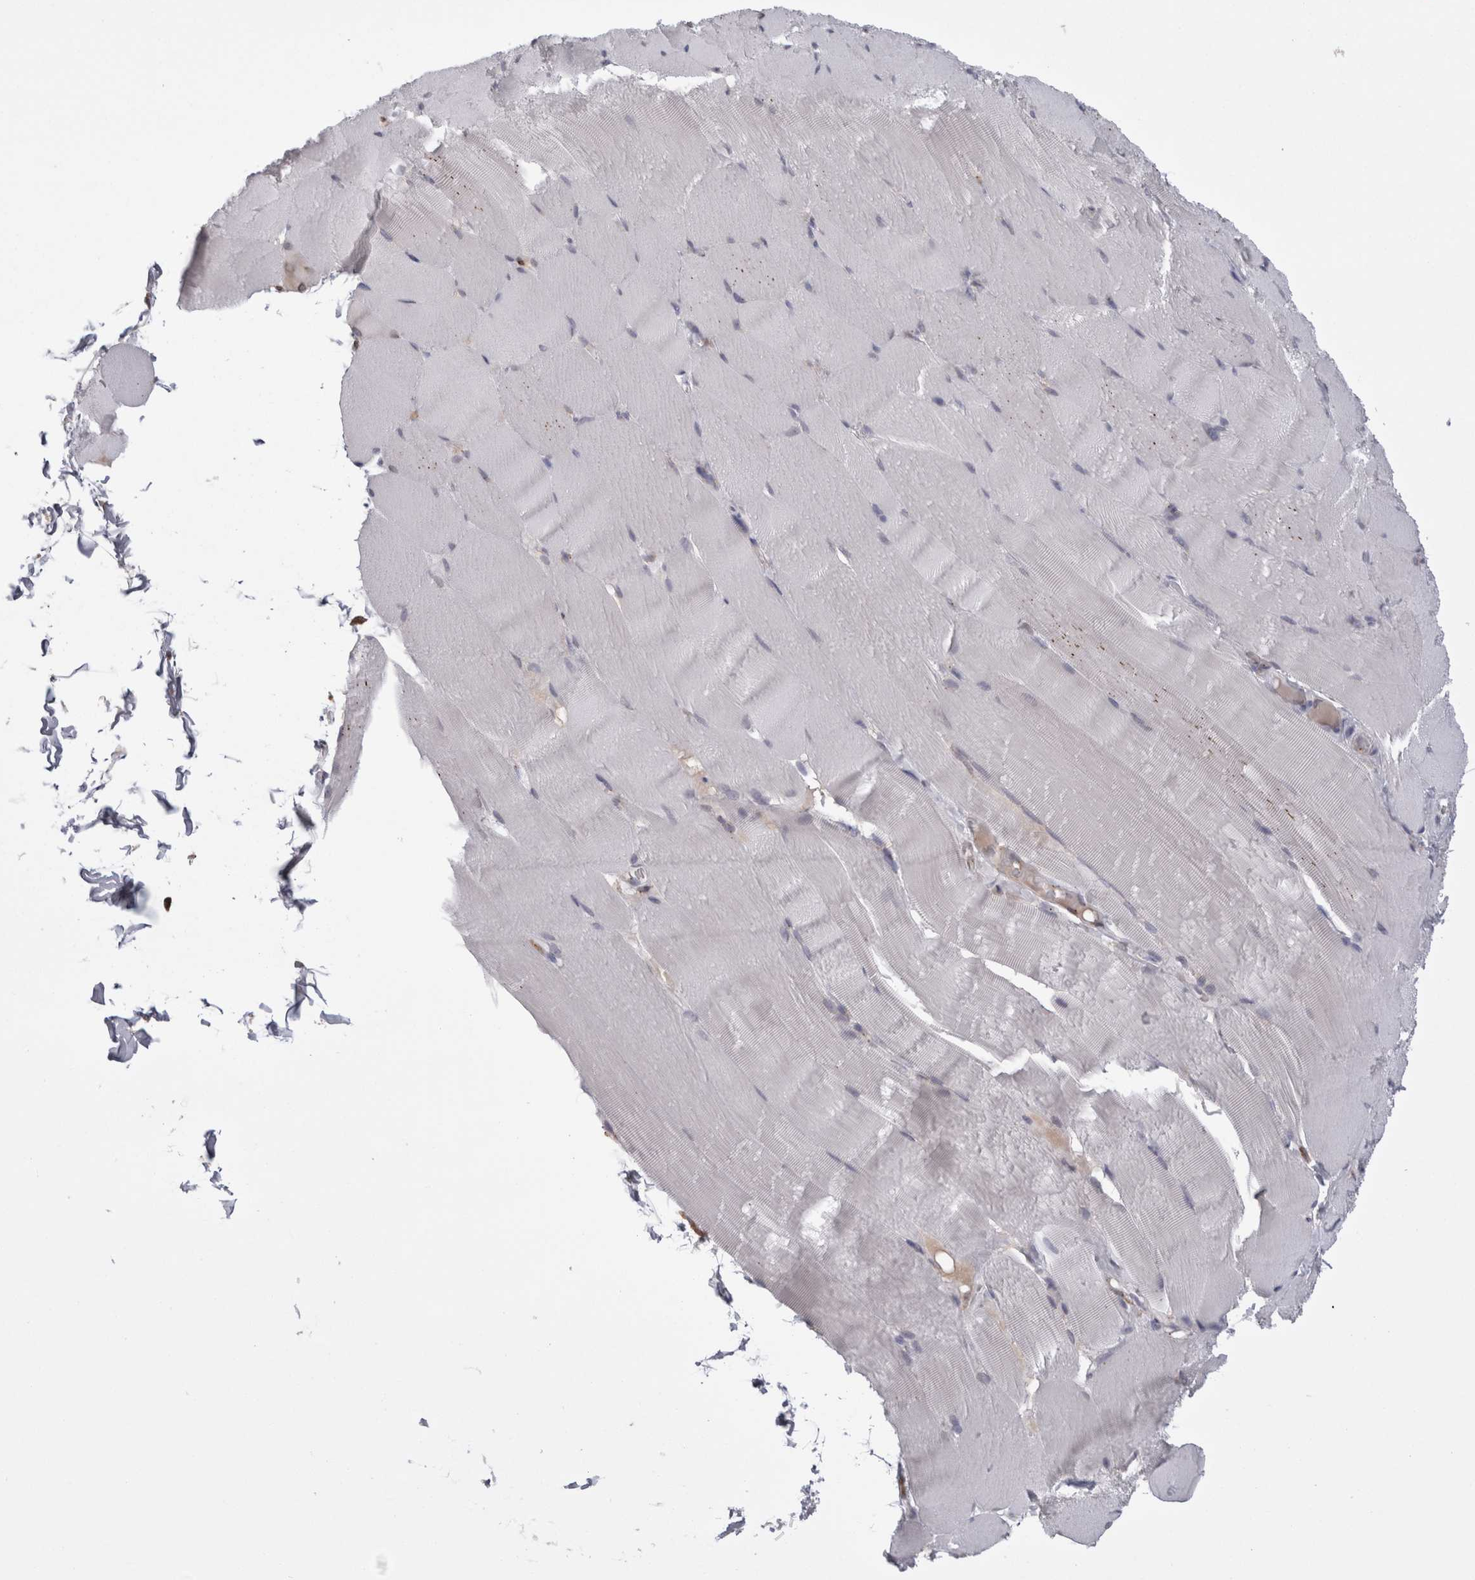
{"staining": {"intensity": "negative", "quantity": "none", "location": "none"}, "tissue": "skeletal muscle", "cell_type": "Myocytes", "image_type": "normal", "snomed": [{"axis": "morphology", "description": "Normal tissue, NOS"}, {"axis": "topography", "description": "Skin"}, {"axis": "topography", "description": "Skeletal muscle"}], "caption": "IHC of normal human skeletal muscle shows no expression in myocytes.", "gene": "ZNF341", "patient": {"sex": "male", "age": 83}}